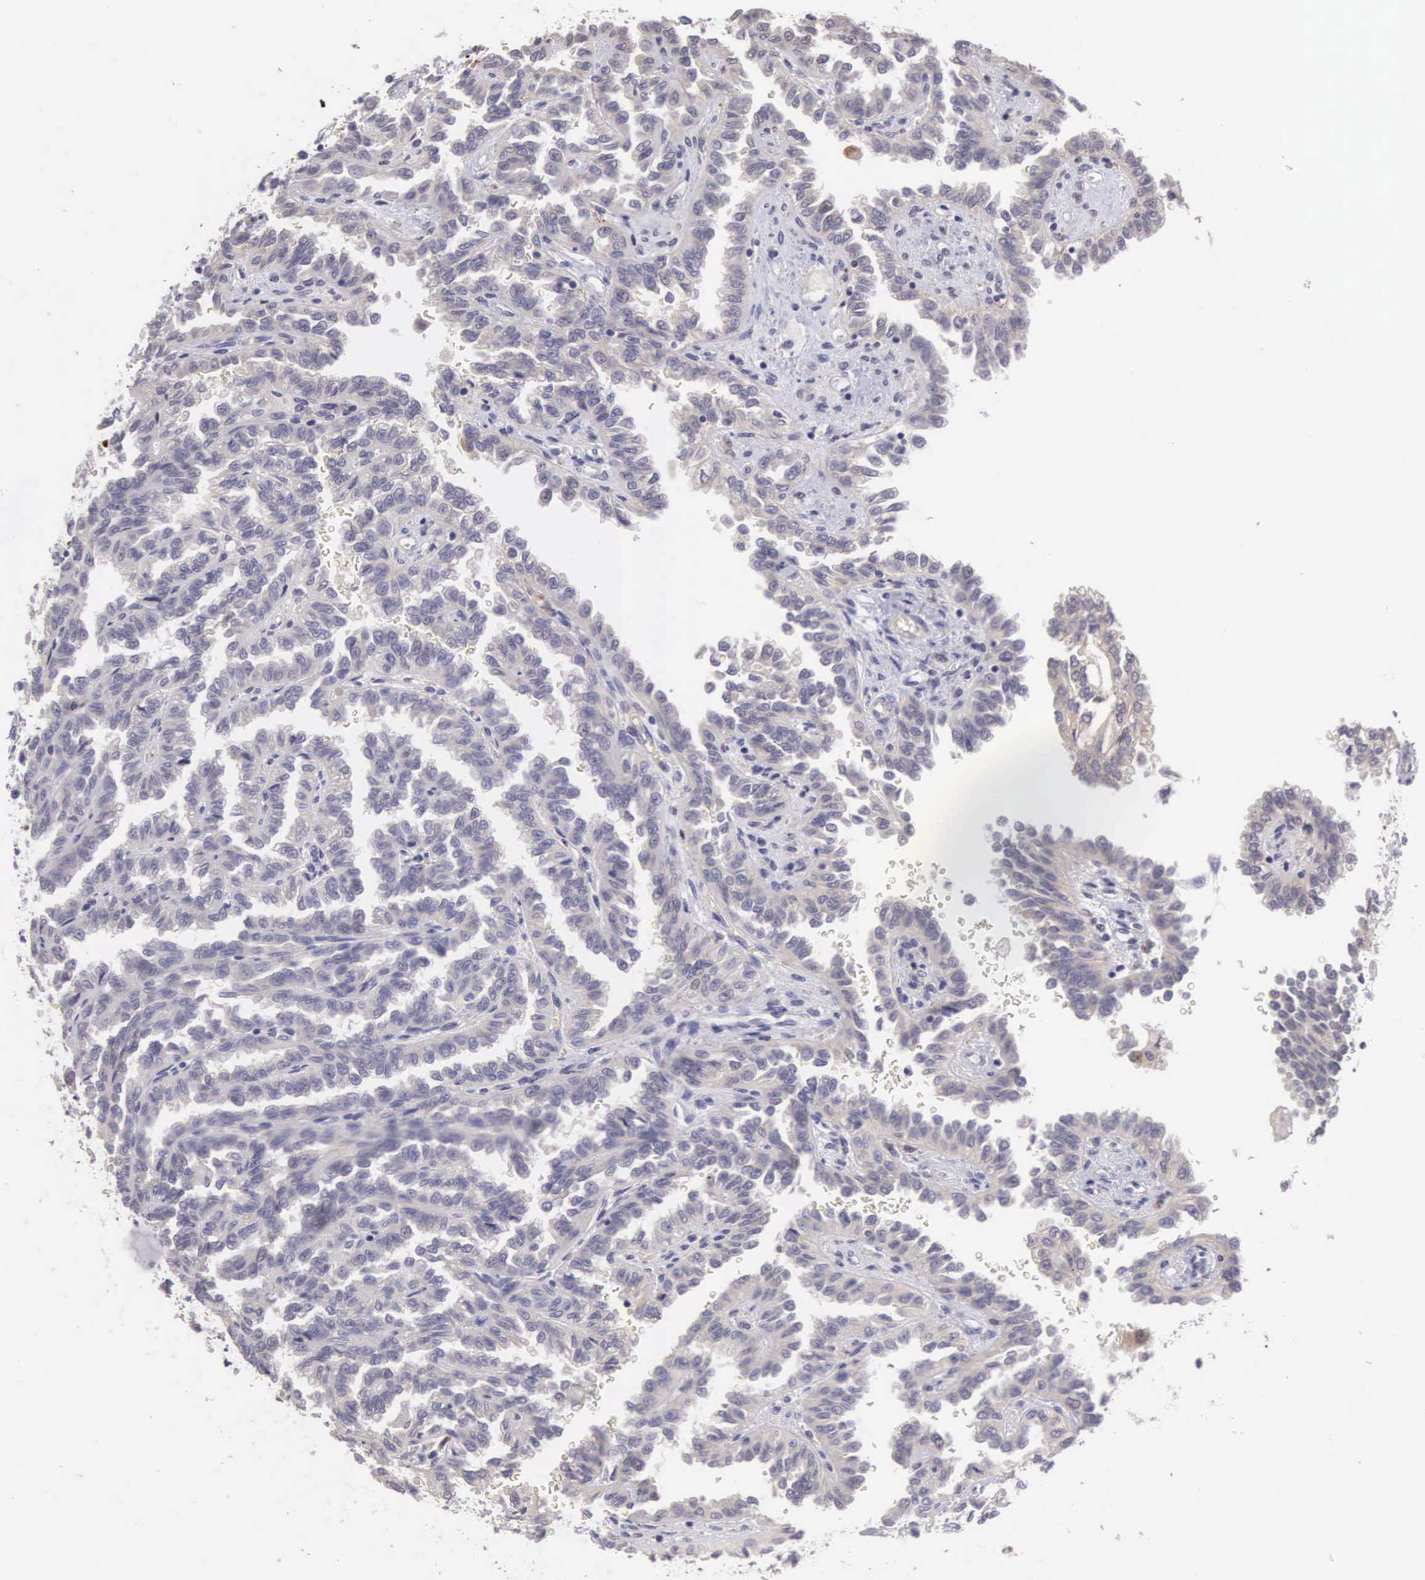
{"staining": {"intensity": "negative", "quantity": "none", "location": "none"}, "tissue": "renal cancer", "cell_type": "Tumor cells", "image_type": "cancer", "snomed": [{"axis": "morphology", "description": "Inflammation, NOS"}, {"axis": "morphology", "description": "Adenocarcinoma, NOS"}, {"axis": "topography", "description": "Kidney"}], "caption": "Tumor cells are negative for brown protein staining in renal adenocarcinoma.", "gene": "CDC45", "patient": {"sex": "male", "age": 68}}